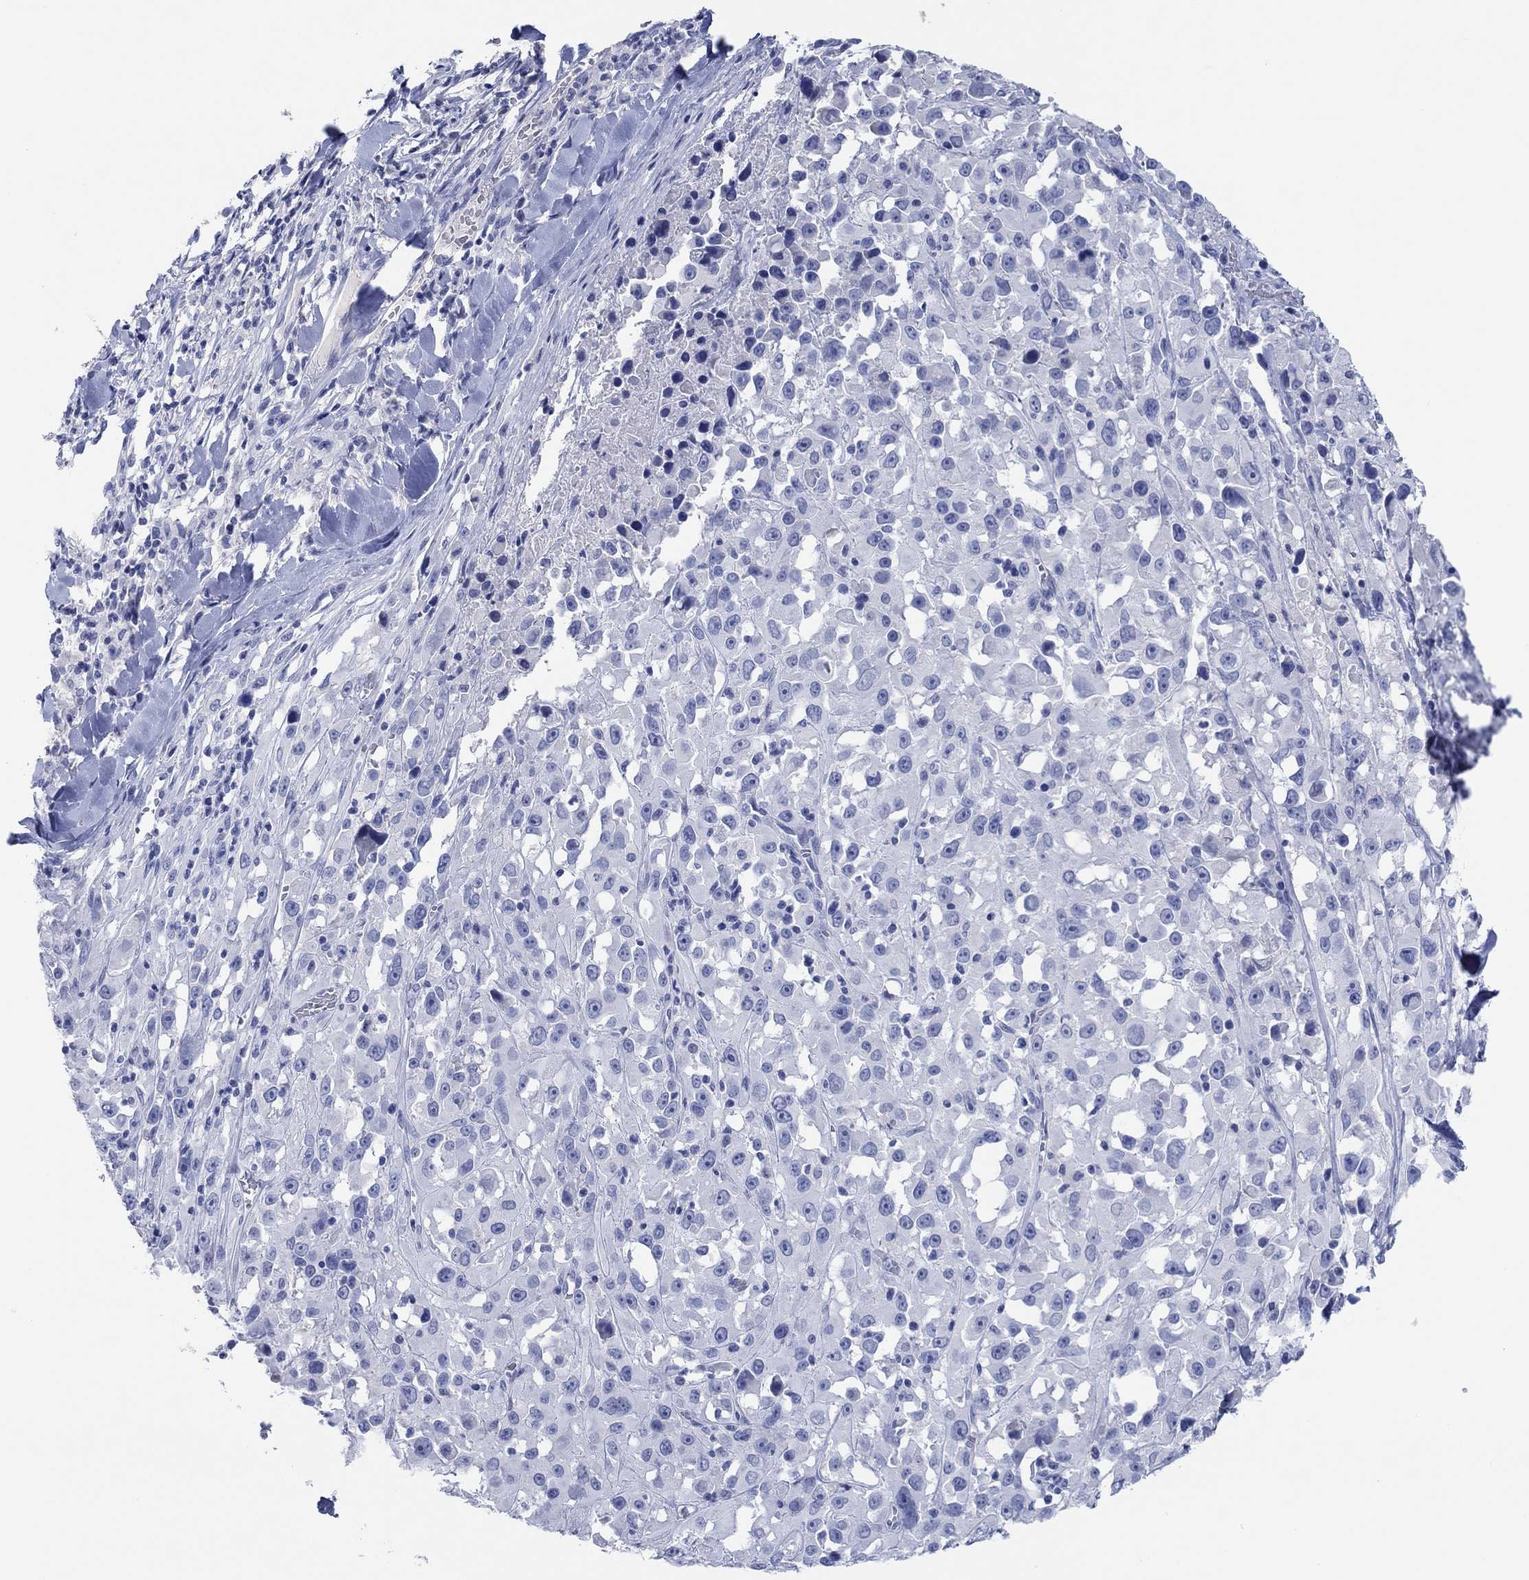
{"staining": {"intensity": "negative", "quantity": "none", "location": "none"}, "tissue": "melanoma", "cell_type": "Tumor cells", "image_type": "cancer", "snomed": [{"axis": "morphology", "description": "Malignant melanoma, Metastatic site"}, {"axis": "topography", "description": "Lymph node"}], "caption": "DAB immunohistochemical staining of malignant melanoma (metastatic site) shows no significant staining in tumor cells. The staining is performed using DAB brown chromogen with nuclei counter-stained in using hematoxylin.", "gene": "POU5F1", "patient": {"sex": "male", "age": 50}}